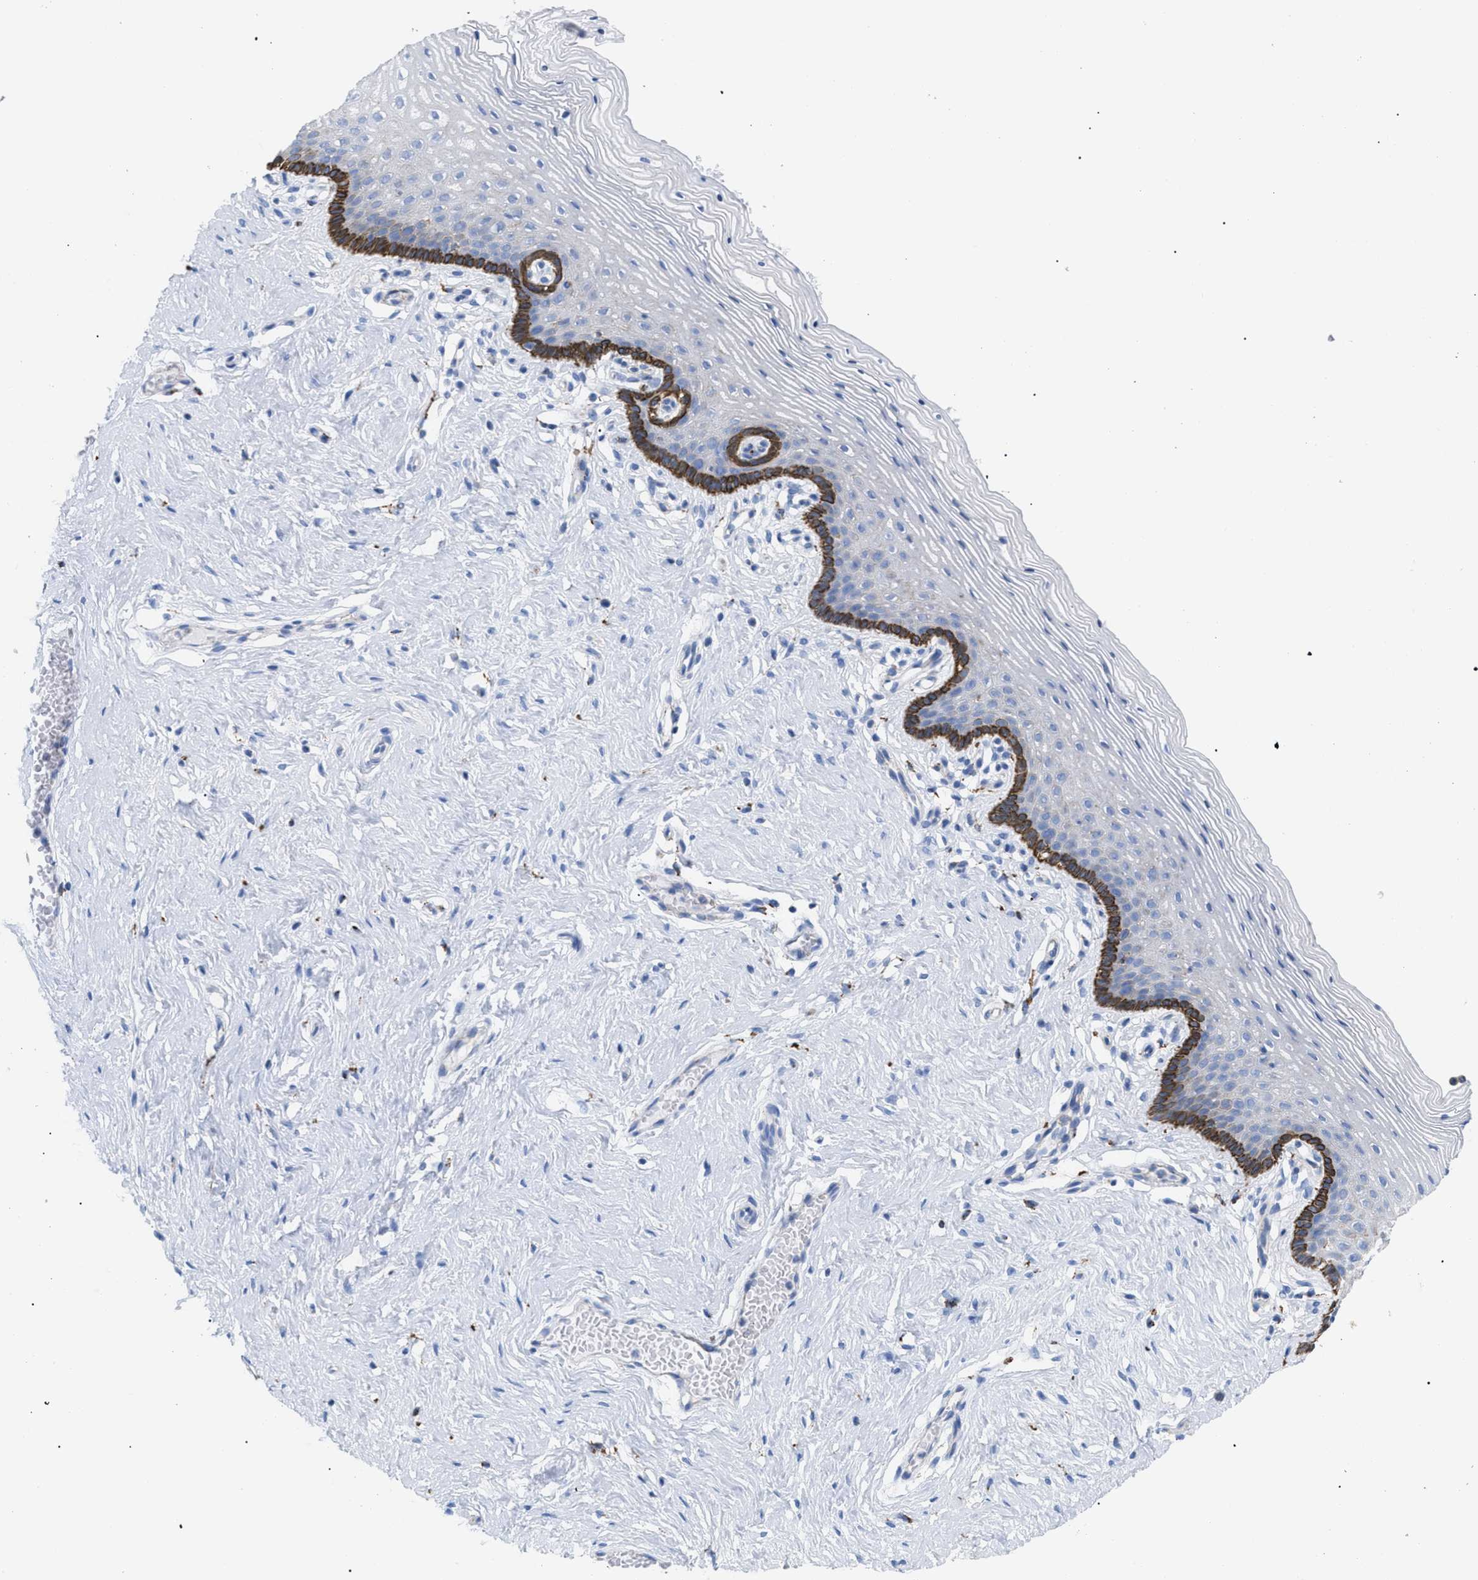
{"staining": {"intensity": "strong", "quantity": "<25%", "location": "cytoplasmic/membranous"}, "tissue": "vagina", "cell_type": "Squamous epithelial cells", "image_type": "normal", "snomed": [{"axis": "morphology", "description": "Normal tissue, NOS"}, {"axis": "topography", "description": "Vagina"}], "caption": "A brown stain highlights strong cytoplasmic/membranous expression of a protein in squamous epithelial cells of normal human vagina. Nuclei are stained in blue.", "gene": "DRAM2", "patient": {"sex": "female", "age": 32}}